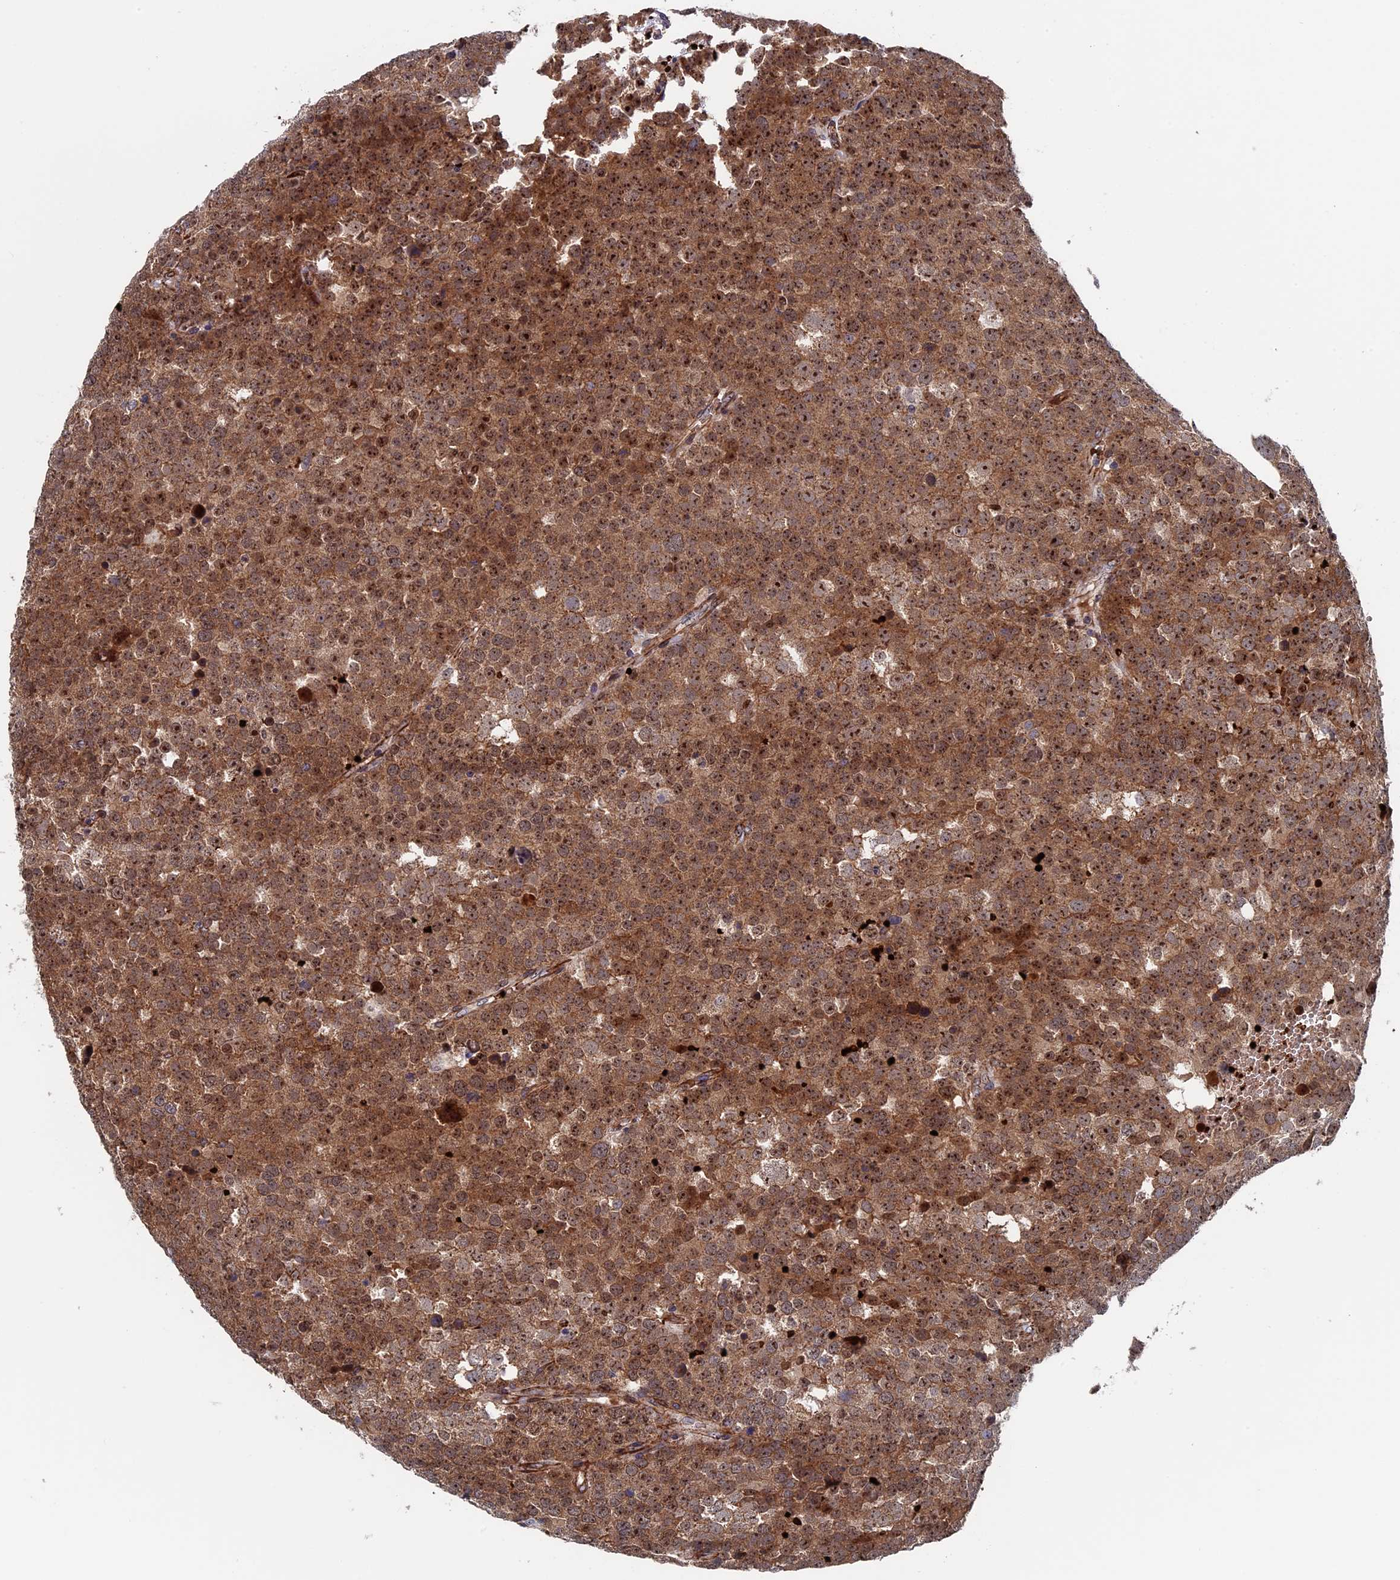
{"staining": {"intensity": "moderate", "quantity": ">75%", "location": "cytoplasmic/membranous,nuclear"}, "tissue": "testis cancer", "cell_type": "Tumor cells", "image_type": "cancer", "snomed": [{"axis": "morphology", "description": "Seminoma, NOS"}, {"axis": "topography", "description": "Testis"}], "caption": "IHC (DAB (3,3'-diaminobenzidine)) staining of human testis cancer (seminoma) reveals moderate cytoplasmic/membranous and nuclear protein positivity in about >75% of tumor cells.", "gene": "EXOSC9", "patient": {"sex": "male", "age": 71}}